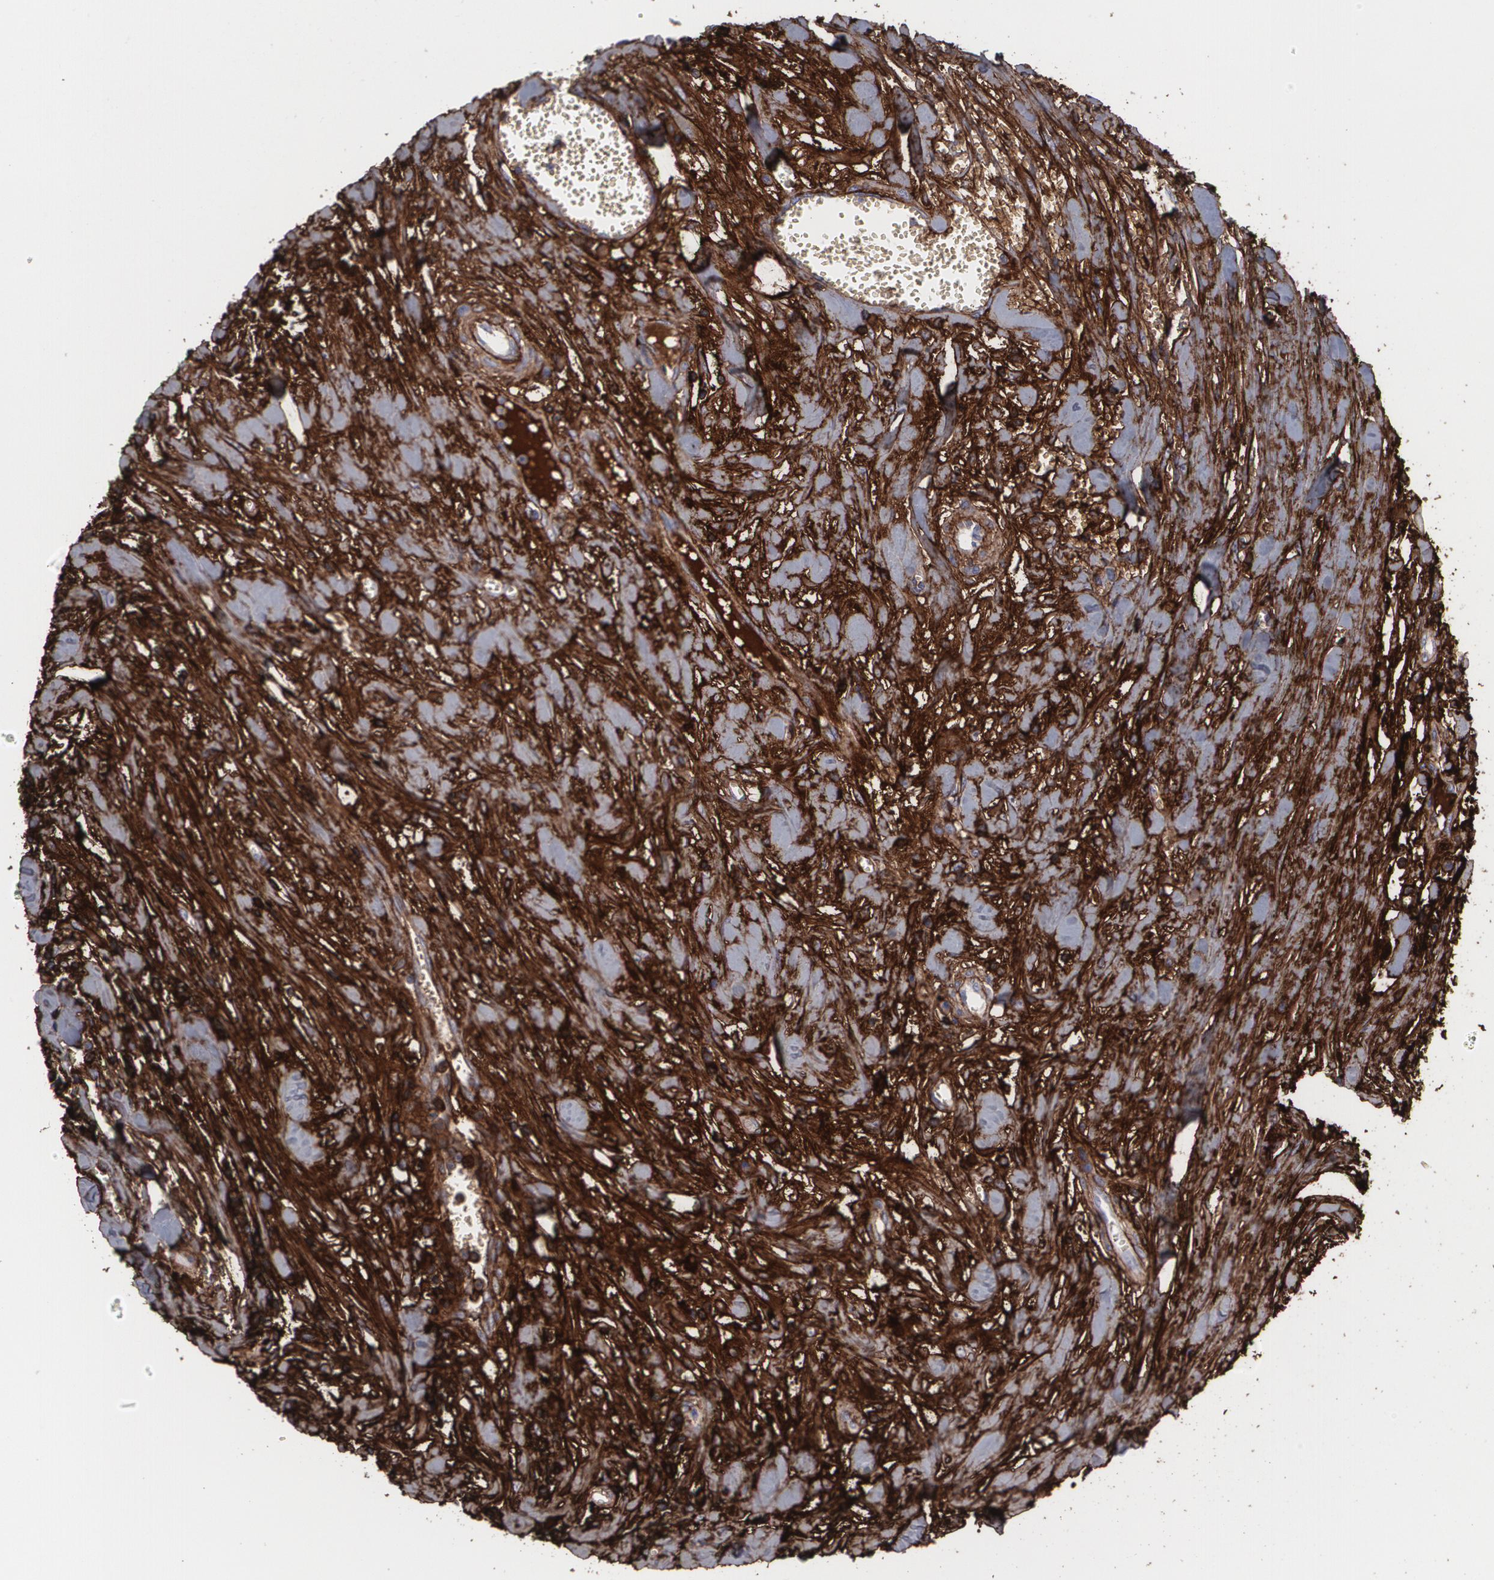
{"staining": {"intensity": "moderate", "quantity": "25%-75%", "location": "cytoplasmic/membranous"}, "tissue": "head and neck cancer", "cell_type": "Tumor cells", "image_type": "cancer", "snomed": [{"axis": "morphology", "description": "Squamous cell carcinoma, NOS"}, {"axis": "morphology", "description": "Squamous cell carcinoma, metastatic, NOS"}, {"axis": "topography", "description": "Lymph node"}, {"axis": "topography", "description": "Salivary gland"}, {"axis": "topography", "description": "Head-Neck"}], "caption": "Protein expression analysis of human head and neck cancer (metastatic squamous cell carcinoma) reveals moderate cytoplasmic/membranous expression in approximately 25%-75% of tumor cells.", "gene": "FBLN1", "patient": {"sex": "female", "age": 74}}